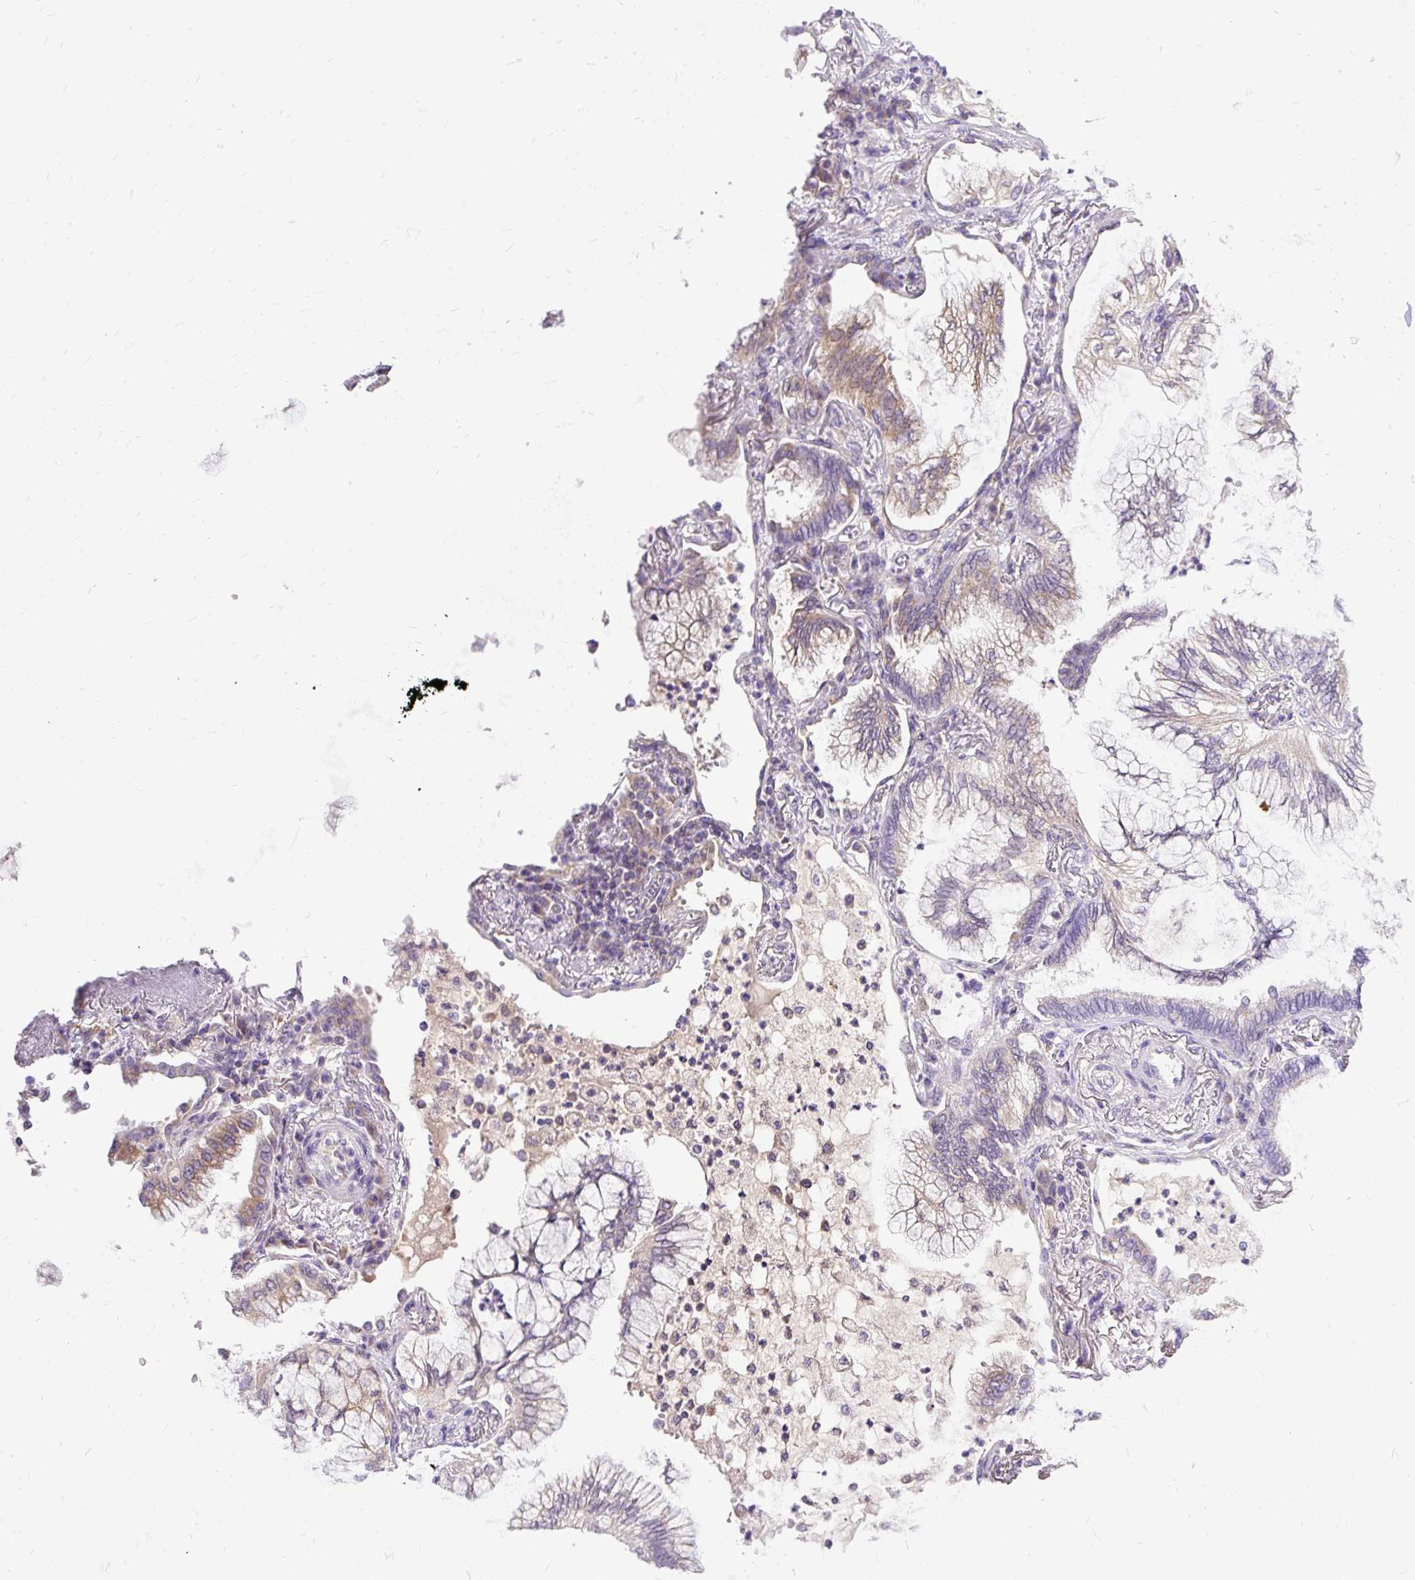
{"staining": {"intensity": "moderate", "quantity": "<25%", "location": "cytoplasmic/membranous"}, "tissue": "lung cancer", "cell_type": "Tumor cells", "image_type": "cancer", "snomed": [{"axis": "morphology", "description": "Adenocarcinoma, NOS"}, {"axis": "topography", "description": "Lung"}], "caption": "Protein staining of lung adenocarcinoma tissue exhibits moderate cytoplasmic/membranous expression in about <25% of tumor cells.", "gene": "AMFR", "patient": {"sex": "female", "age": 70}}